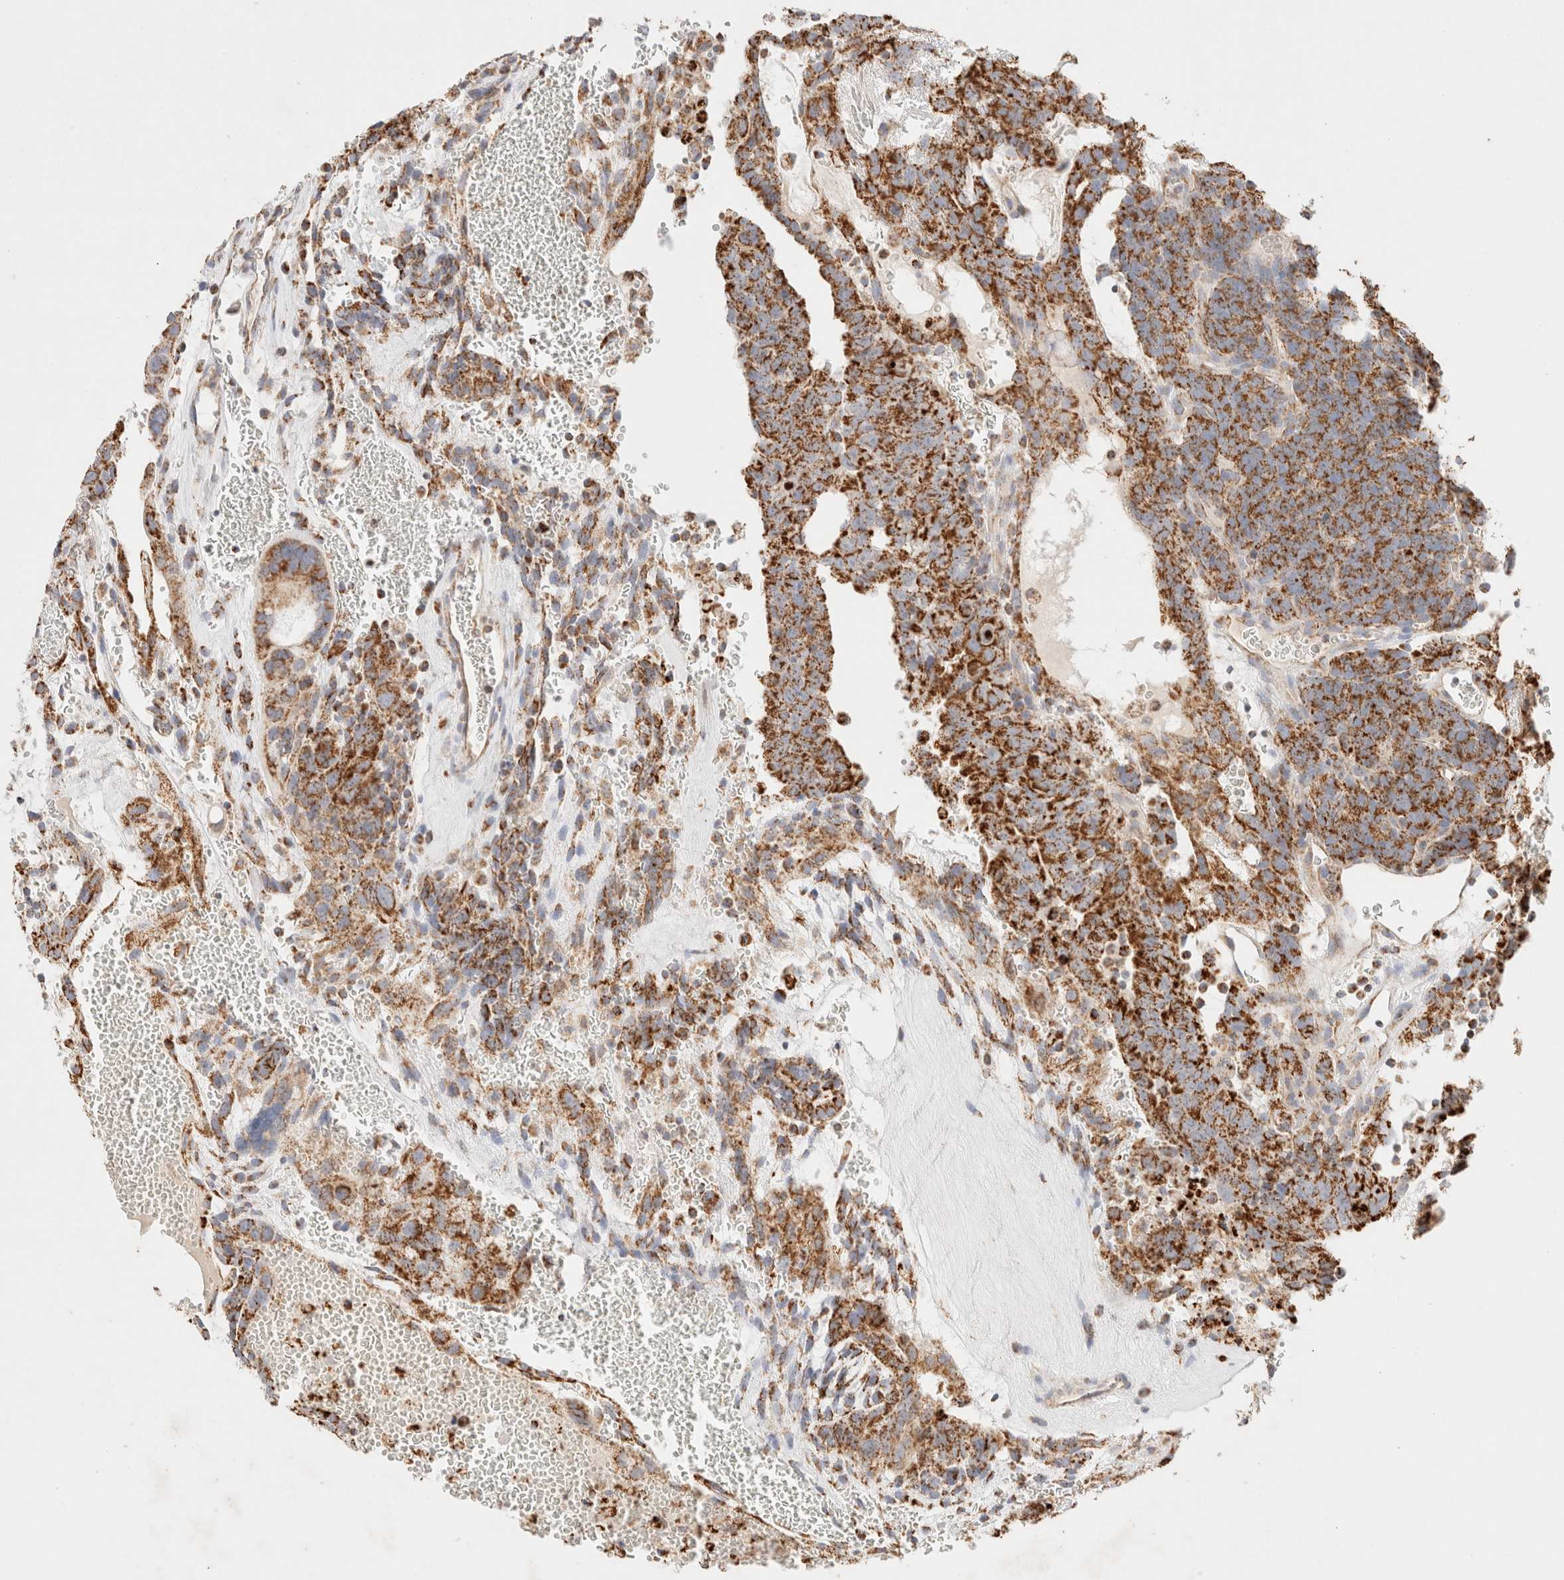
{"staining": {"intensity": "strong", "quantity": ">75%", "location": "cytoplasmic/membranous"}, "tissue": "testis cancer", "cell_type": "Tumor cells", "image_type": "cancer", "snomed": [{"axis": "morphology", "description": "Seminoma, NOS"}, {"axis": "morphology", "description": "Carcinoma, Embryonal, NOS"}, {"axis": "topography", "description": "Testis"}], "caption": "This histopathology image exhibits seminoma (testis) stained with IHC to label a protein in brown. The cytoplasmic/membranous of tumor cells show strong positivity for the protein. Nuclei are counter-stained blue.", "gene": "PHB2", "patient": {"sex": "male", "age": 52}}